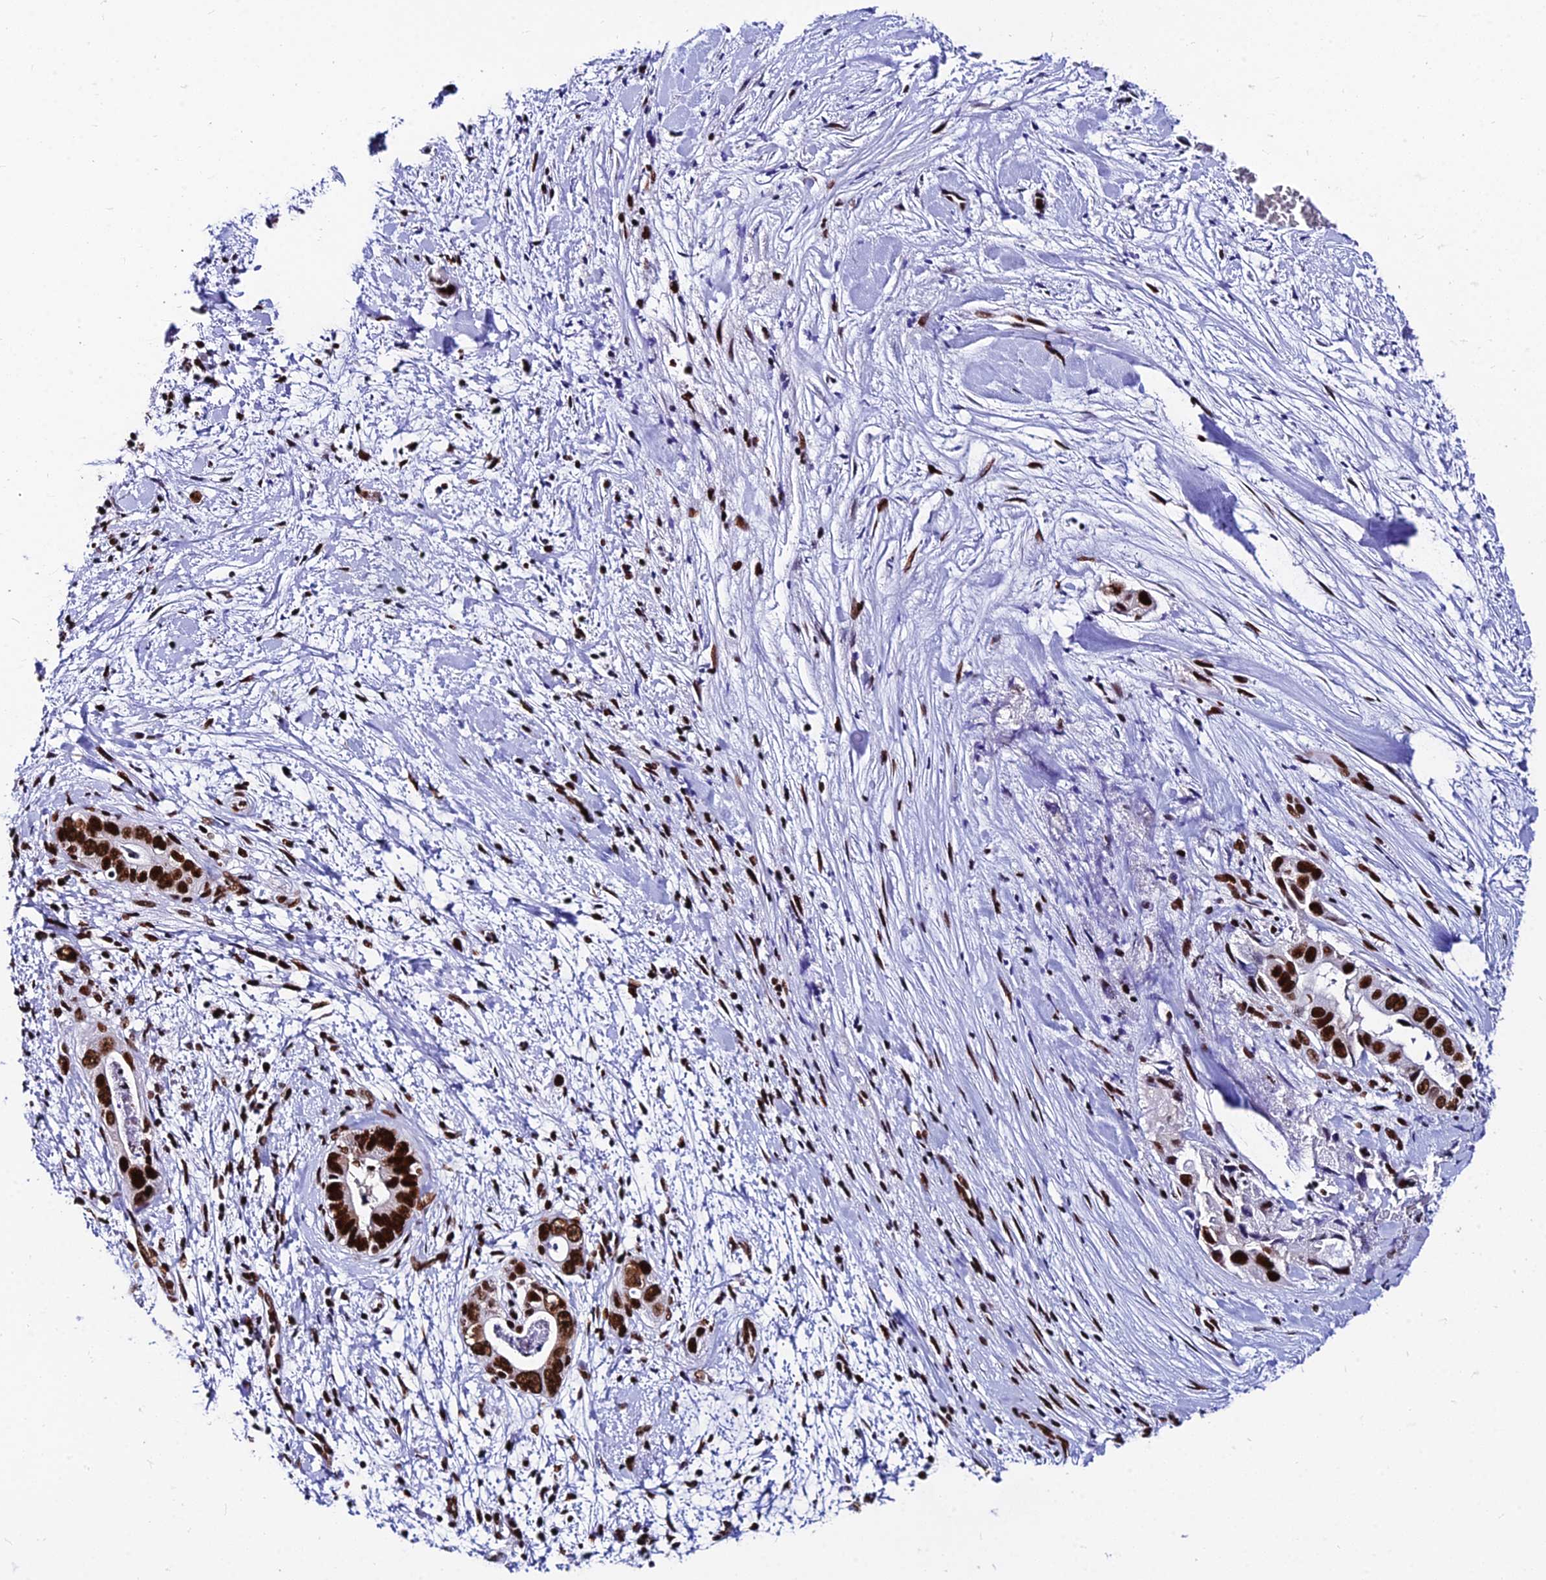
{"staining": {"intensity": "strong", "quantity": ">75%", "location": "nuclear"}, "tissue": "pancreatic cancer", "cell_type": "Tumor cells", "image_type": "cancer", "snomed": [{"axis": "morphology", "description": "Adenocarcinoma, NOS"}, {"axis": "topography", "description": "Pancreas"}], "caption": "IHC photomicrograph of neoplastic tissue: human pancreatic adenocarcinoma stained using immunohistochemistry (IHC) exhibits high levels of strong protein expression localized specifically in the nuclear of tumor cells, appearing as a nuclear brown color.", "gene": "HNRNPH1", "patient": {"sex": "female", "age": 78}}